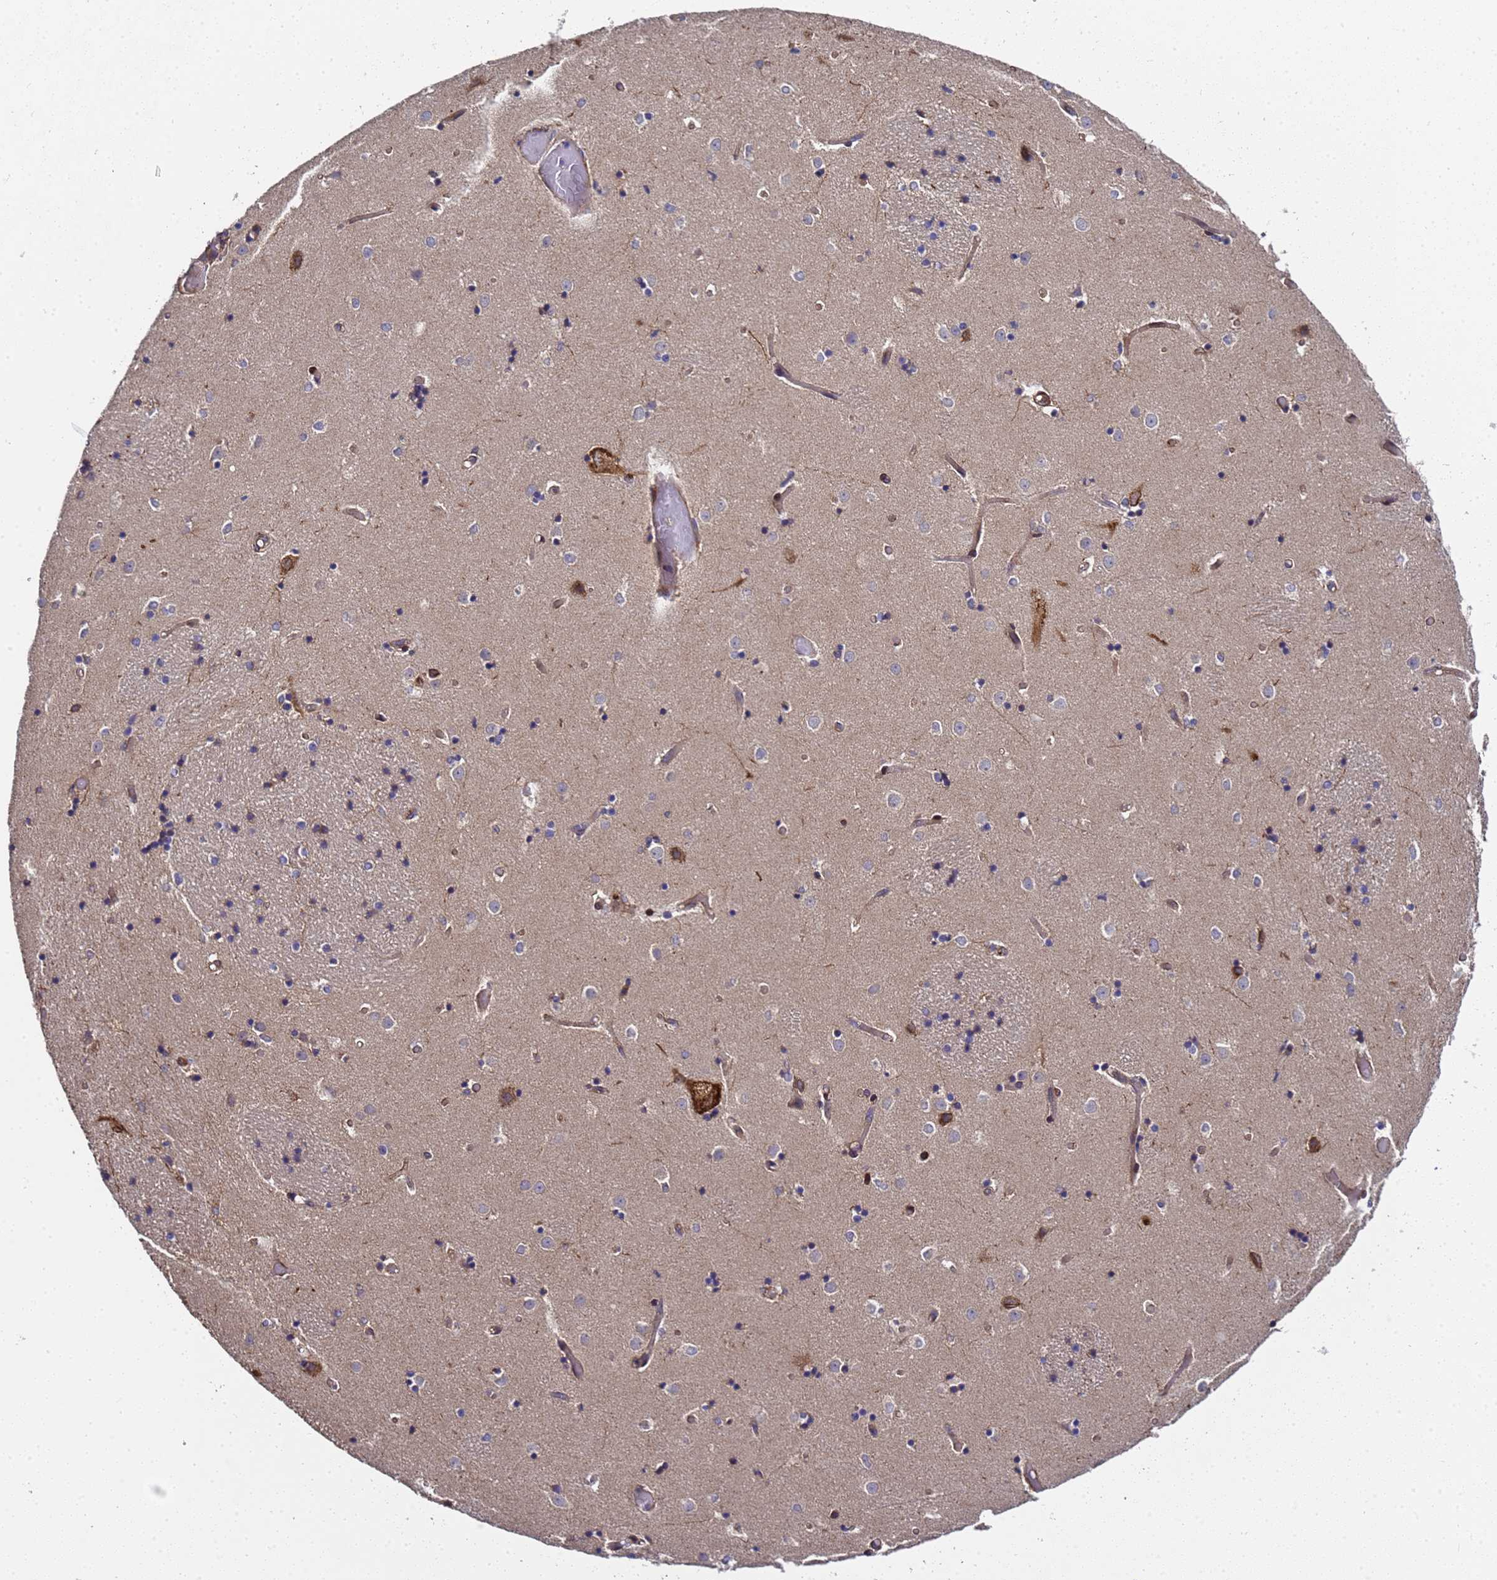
{"staining": {"intensity": "moderate", "quantity": "<25%", "location": "cytoplasmic/membranous"}, "tissue": "caudate", "cell_type": "Glial cells", "image_type": "normal", "snomed": [{"axis": "morphology", "description": "Normal tissue, NOS"}, {"axis": "topography", "description": "Lateral ventricle wall"}], "caption": "Caudate stained for a protein (brown) reveals moderate cytoplasmic/membranous positive staining in approximately <25% of glial cells.", "gene": "MOCS1", "patient": {"sex": "female", "age": 52}}